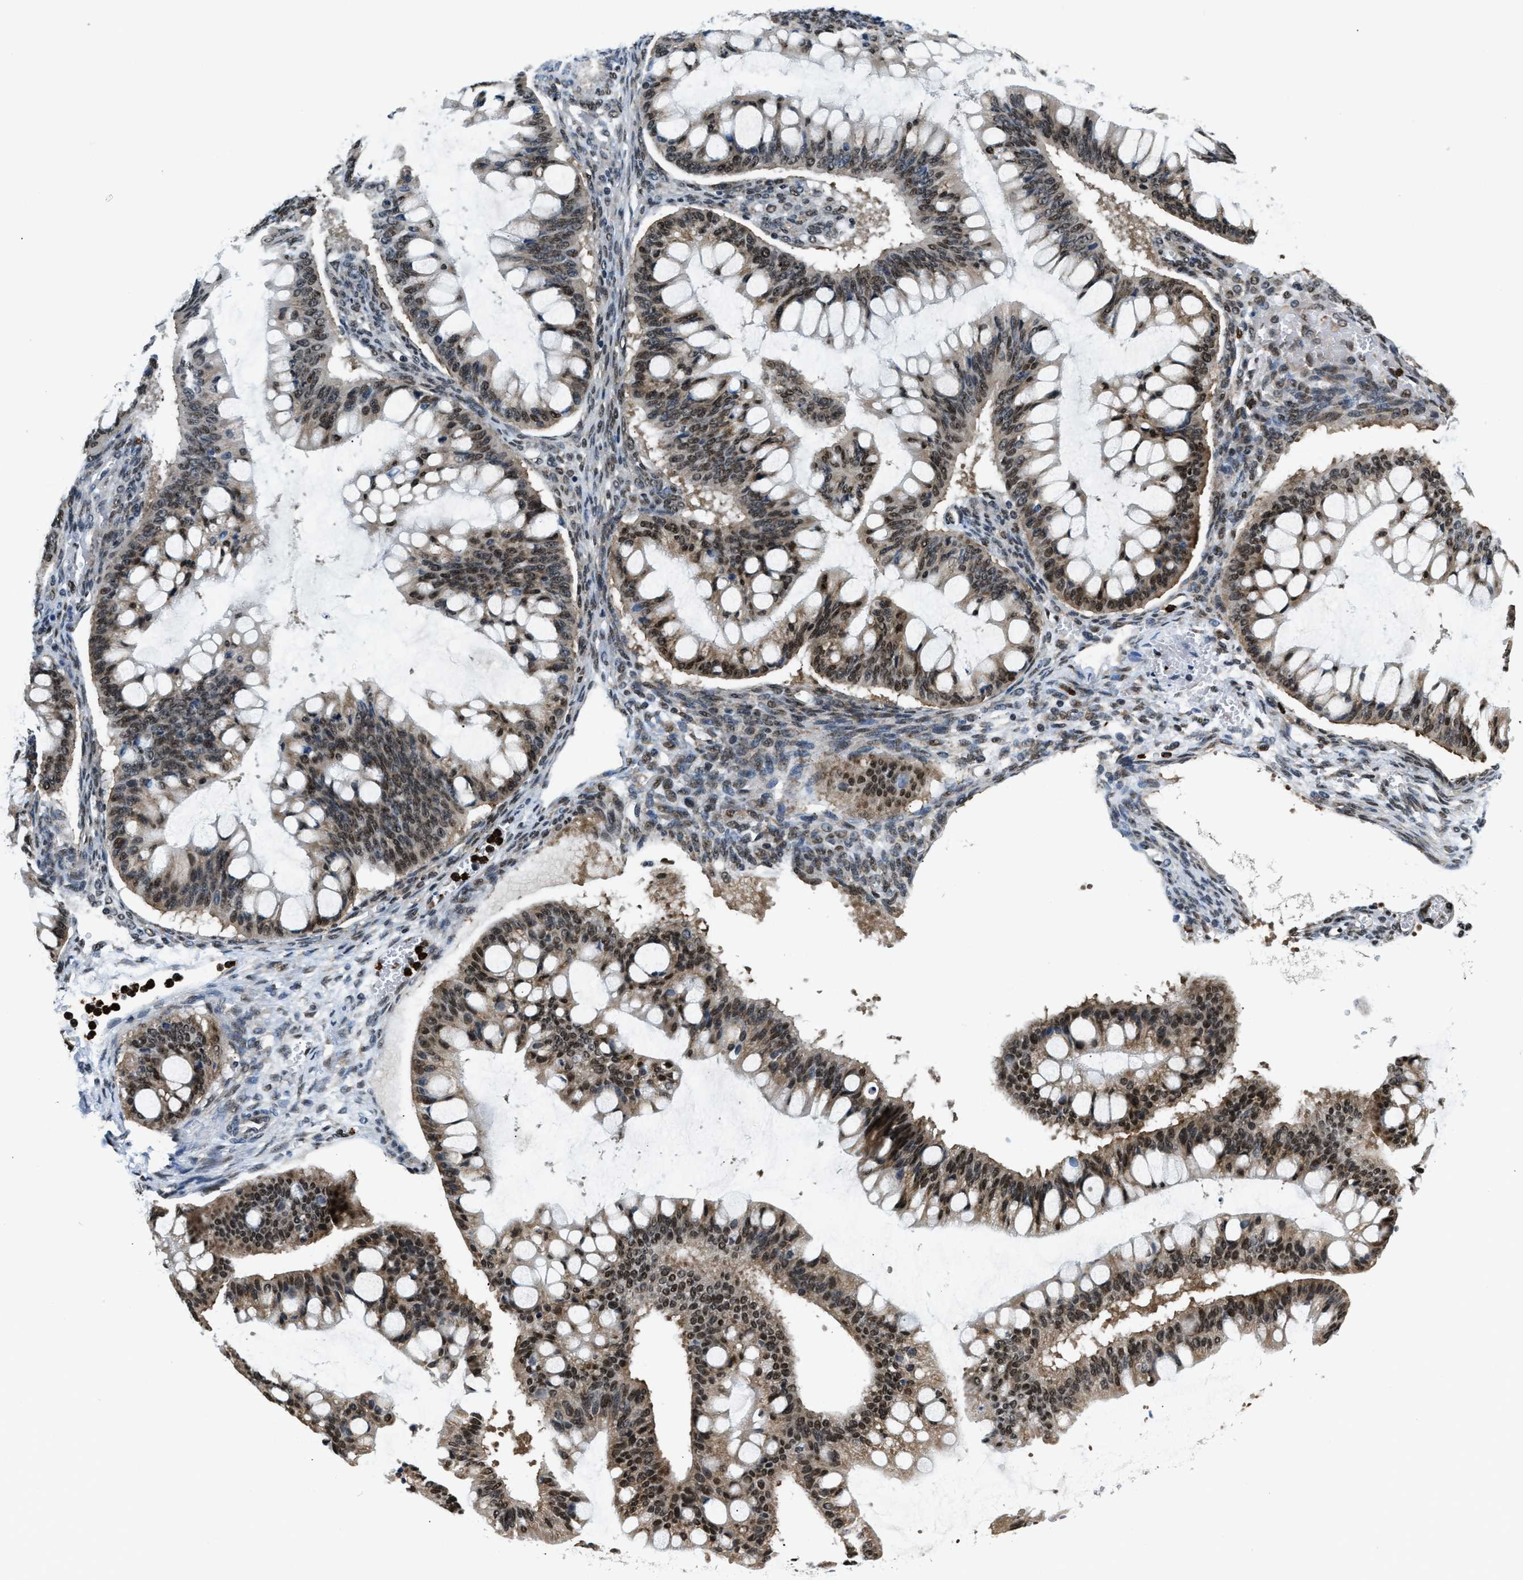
{"staining": {"intensity": "moderate", "quantity": "25%-75%", "location": "nuclear"}, "tissue": "ovarian cancer", "cell_type": "Tumor cells", "image_type": "cancer", "snomed": [{"axis": "morphology", "description": "Cystadenocarcinoma, mucinous, NOS"}, {"axis": "topography", "description": "Ovary"}], "caption": "This histopathology image reveals immunohistochemistry staining of ovarian cancer (mucinous cystadenocarcinoma), with medium moderate nuclear staining in about 25%-75% of tumor cells.", "gene": "CCNDBP1", "patient": {"sex": "female", "age": 73}}